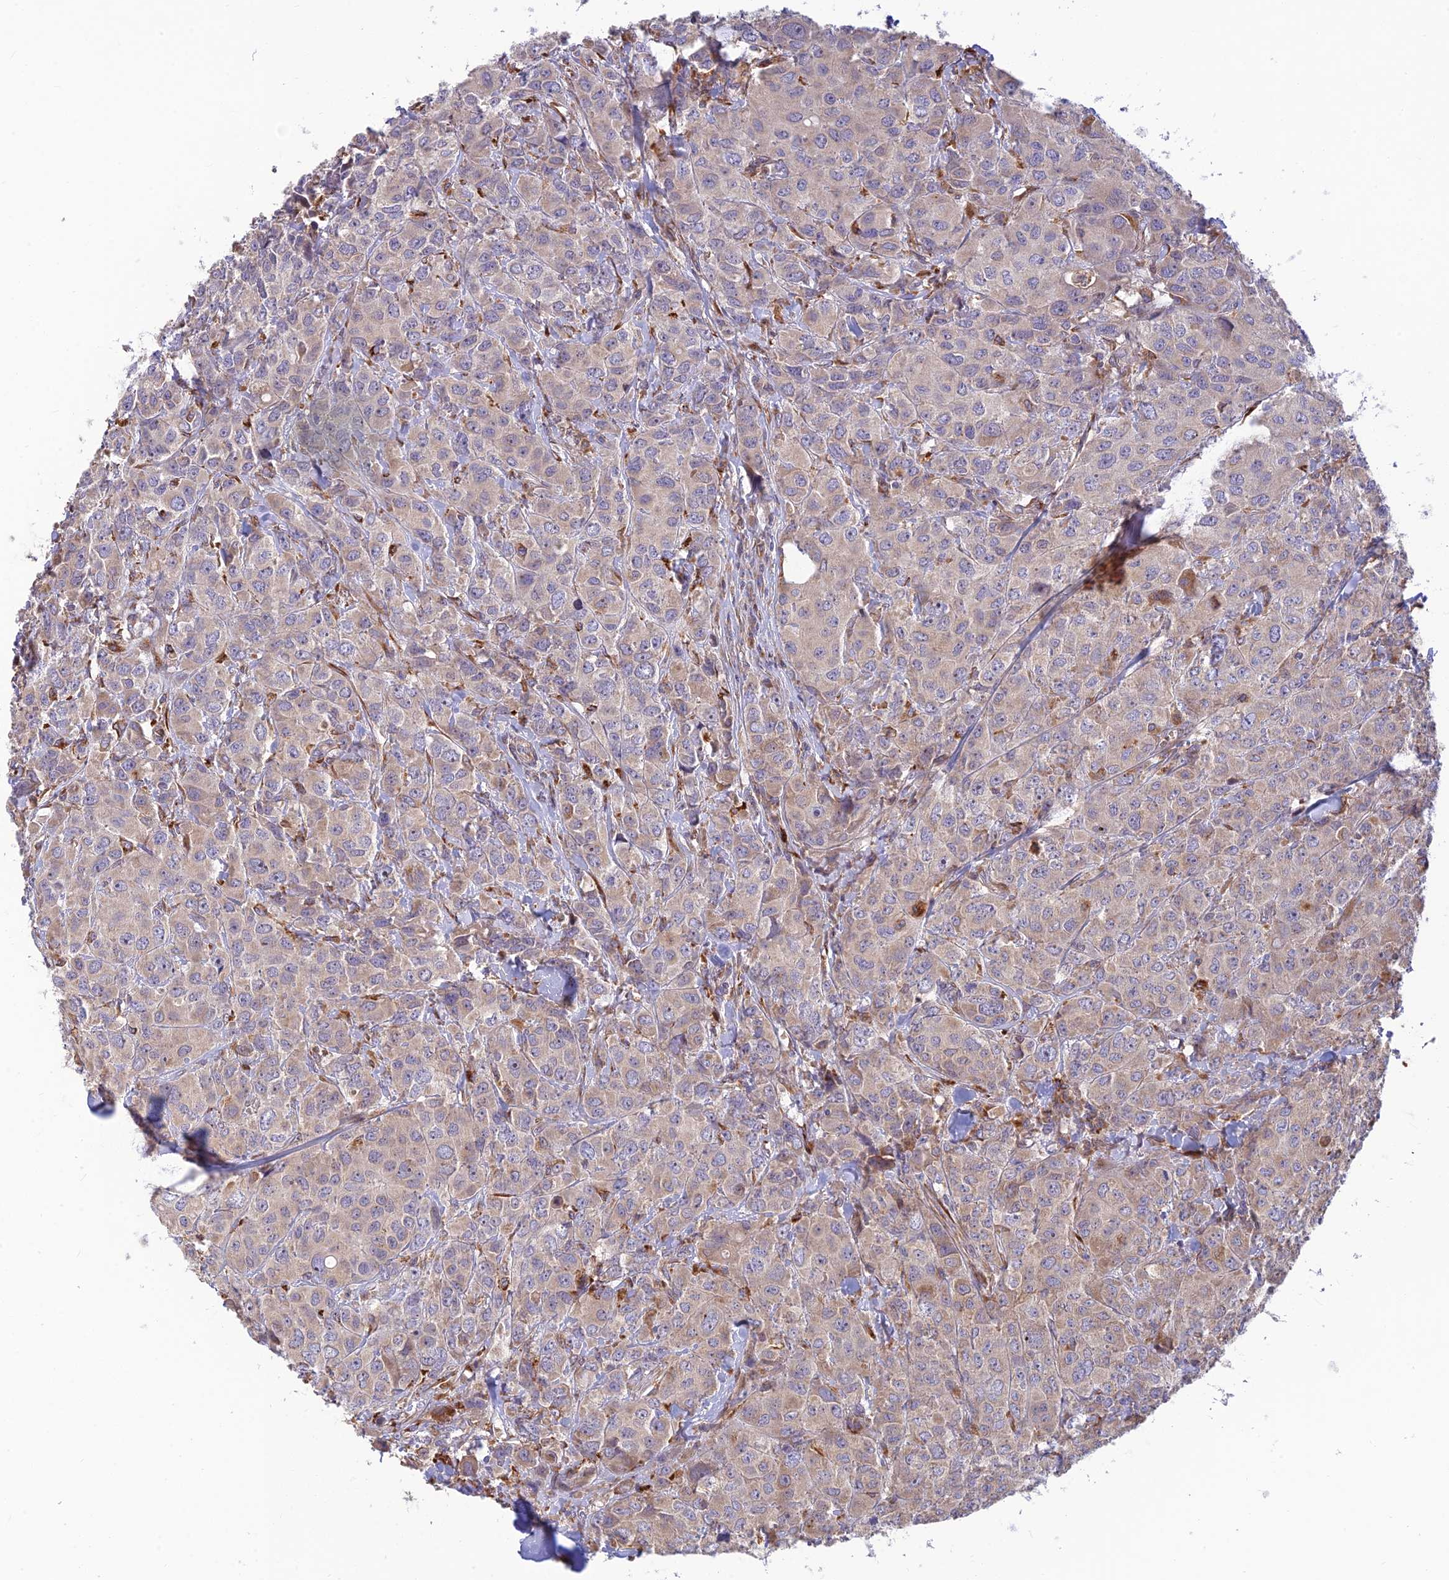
{"staining": {"intensity": "weak", "quantity": "<25%", "location": "cytoplasmic/membranous"}, "tissue": "breast cancer", "cell_type": "Tumor cells", "image_type": "cancer", "snomed": [{"axis": "morphology", "description": "Duct carcinoma"}, {"axis": "topography", "description": "Breast"}], "caption": "DAB immunohistochemical staining of human breast cancer (invasive ductal carcinoma) reveals no significant positivity in tumor cells.", "gene": "UFSP2", "patient": {"sex": "female", "age": 43}}